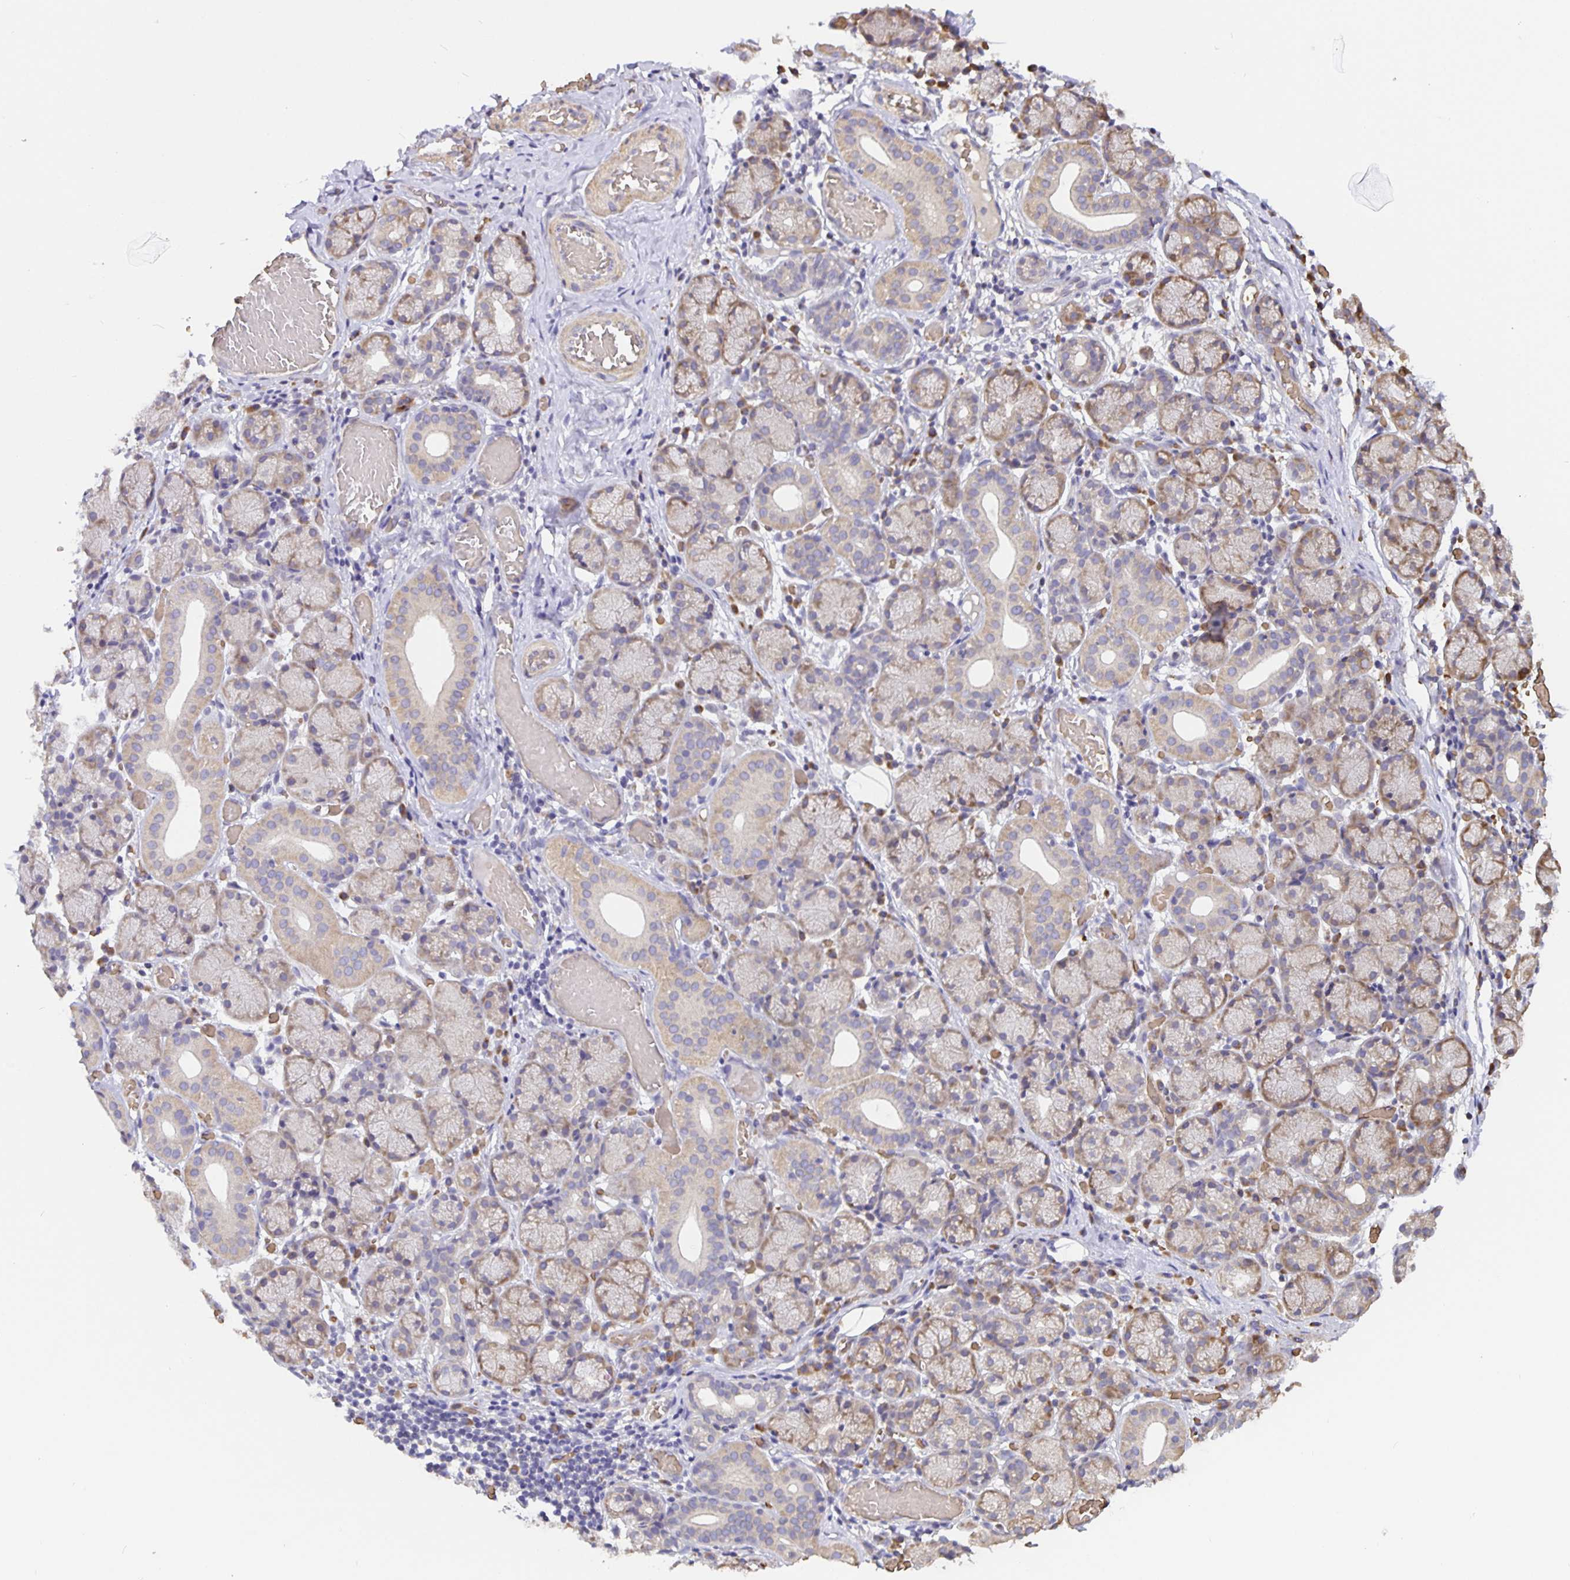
{"staining": {"intensity": "moderate", "quantity": "25%-75%", "location": "cytoplasmic/membranous"}, "tissue": "salivary gland", "cell_type": "Glandular cells", "image_type": "normal", "snomed": [{"axis": "morphology", "description": "Normal tissue, NOS"}, {"axis": "topography", "description": "Salivary gland"}], "caption": "Protein staining of normal salivary gland exhibits moderate cytoplasmic/membranous positivity in about 25%-75% of glandular cells. (Brightfield microscopy of DAB IHC at high magnification).", "gene": "TMEM71", "patient": {"sex": "female", "age": 24}}